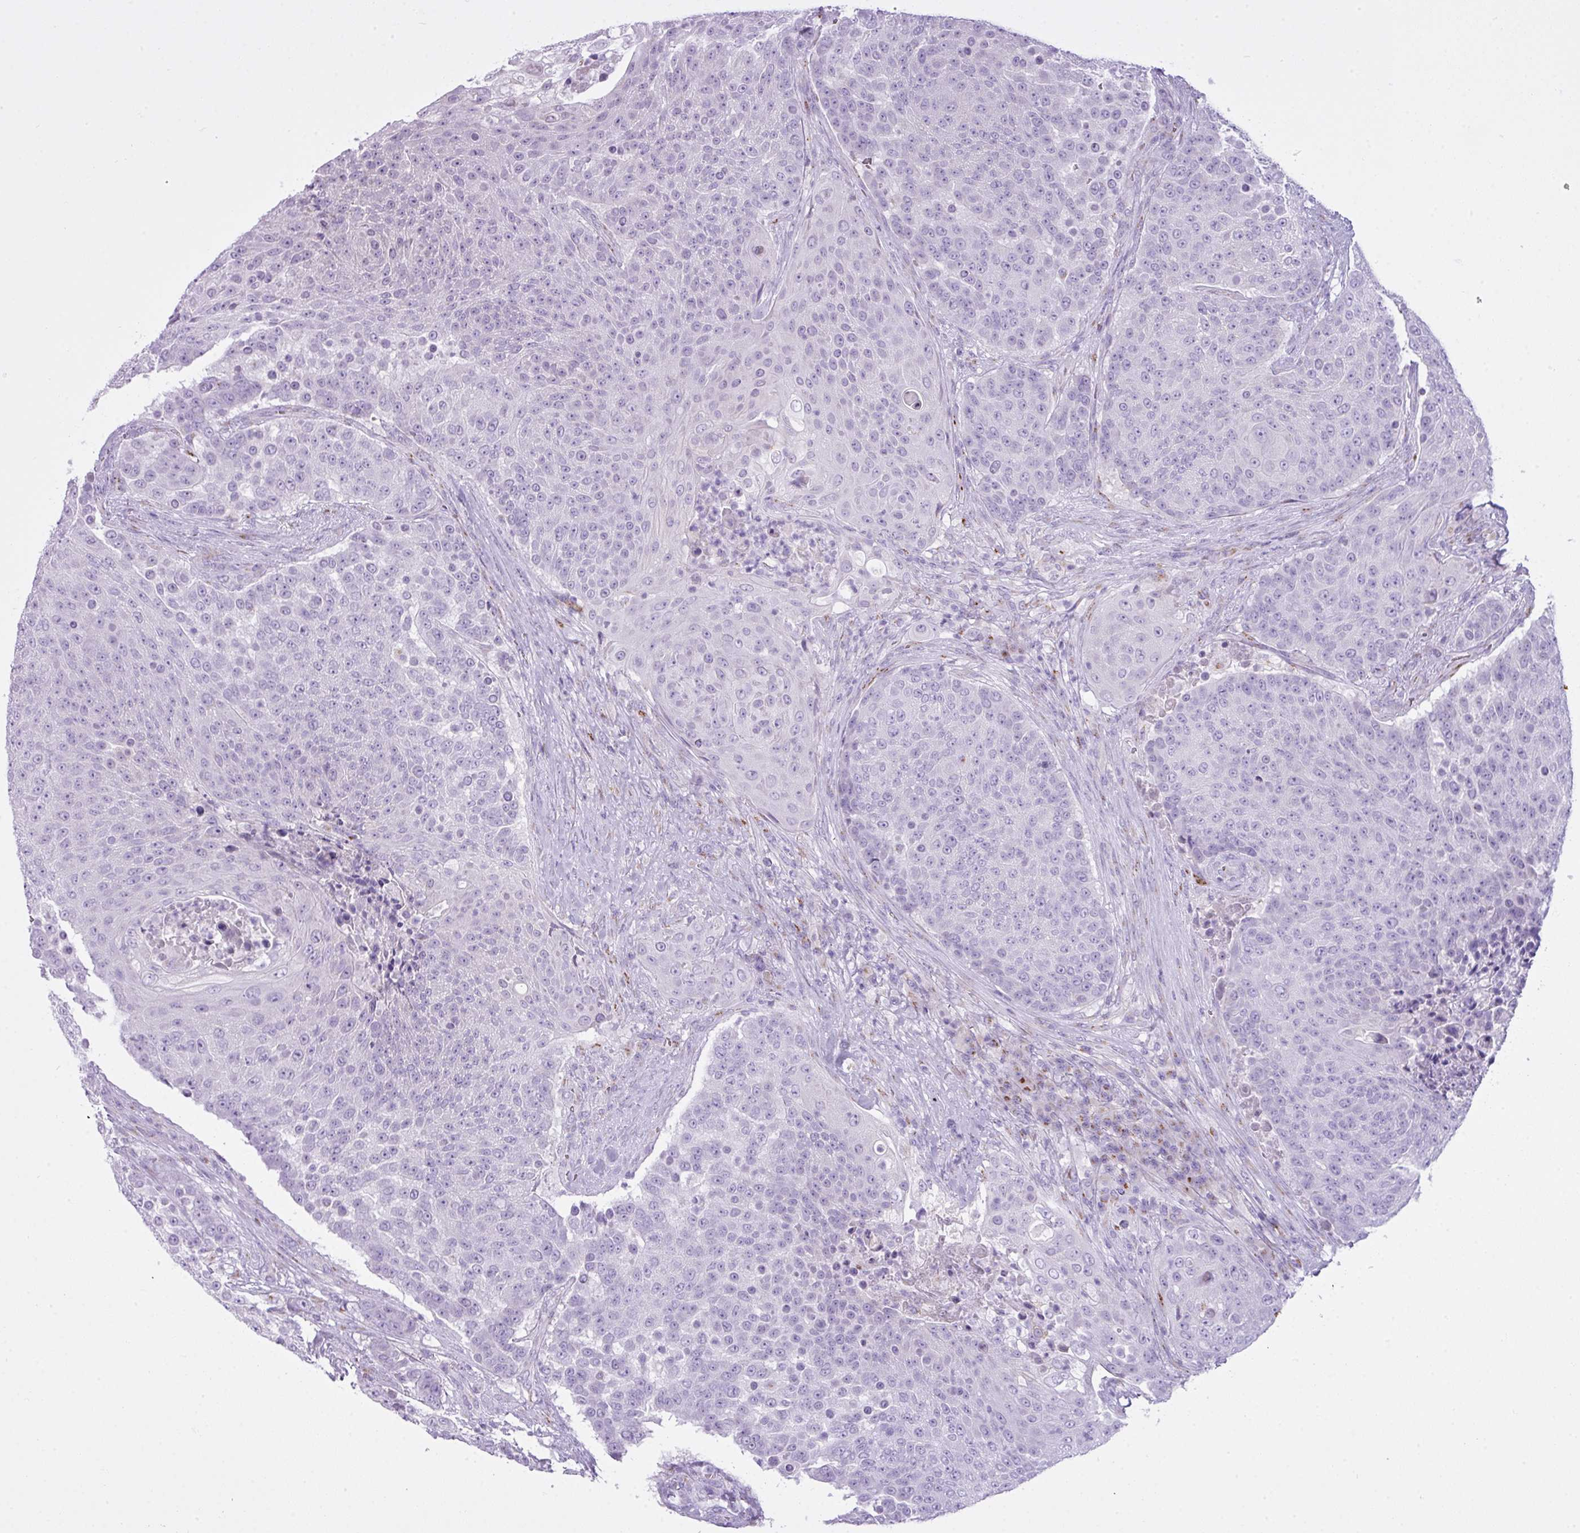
{"staining": {"intensity": "negative", "quantity": "none", "location": "none"}, "tissue": "urothelial cancer", "cell_type": "Tumor cells", "image_type": "cancer", "snomed": [{"axis": "morphology", "description": "Urothelial carcinoma, High grade"}, {"axis": "topography", "description": "Urinary bladder"}], "caption": "Immunohistochemical staining of human urothelial carcinoma (high-grade) exhibits no significant expression in tumor cells.", "gene": "FAM43A", "patient": {"sex": "female", "age": 63}}